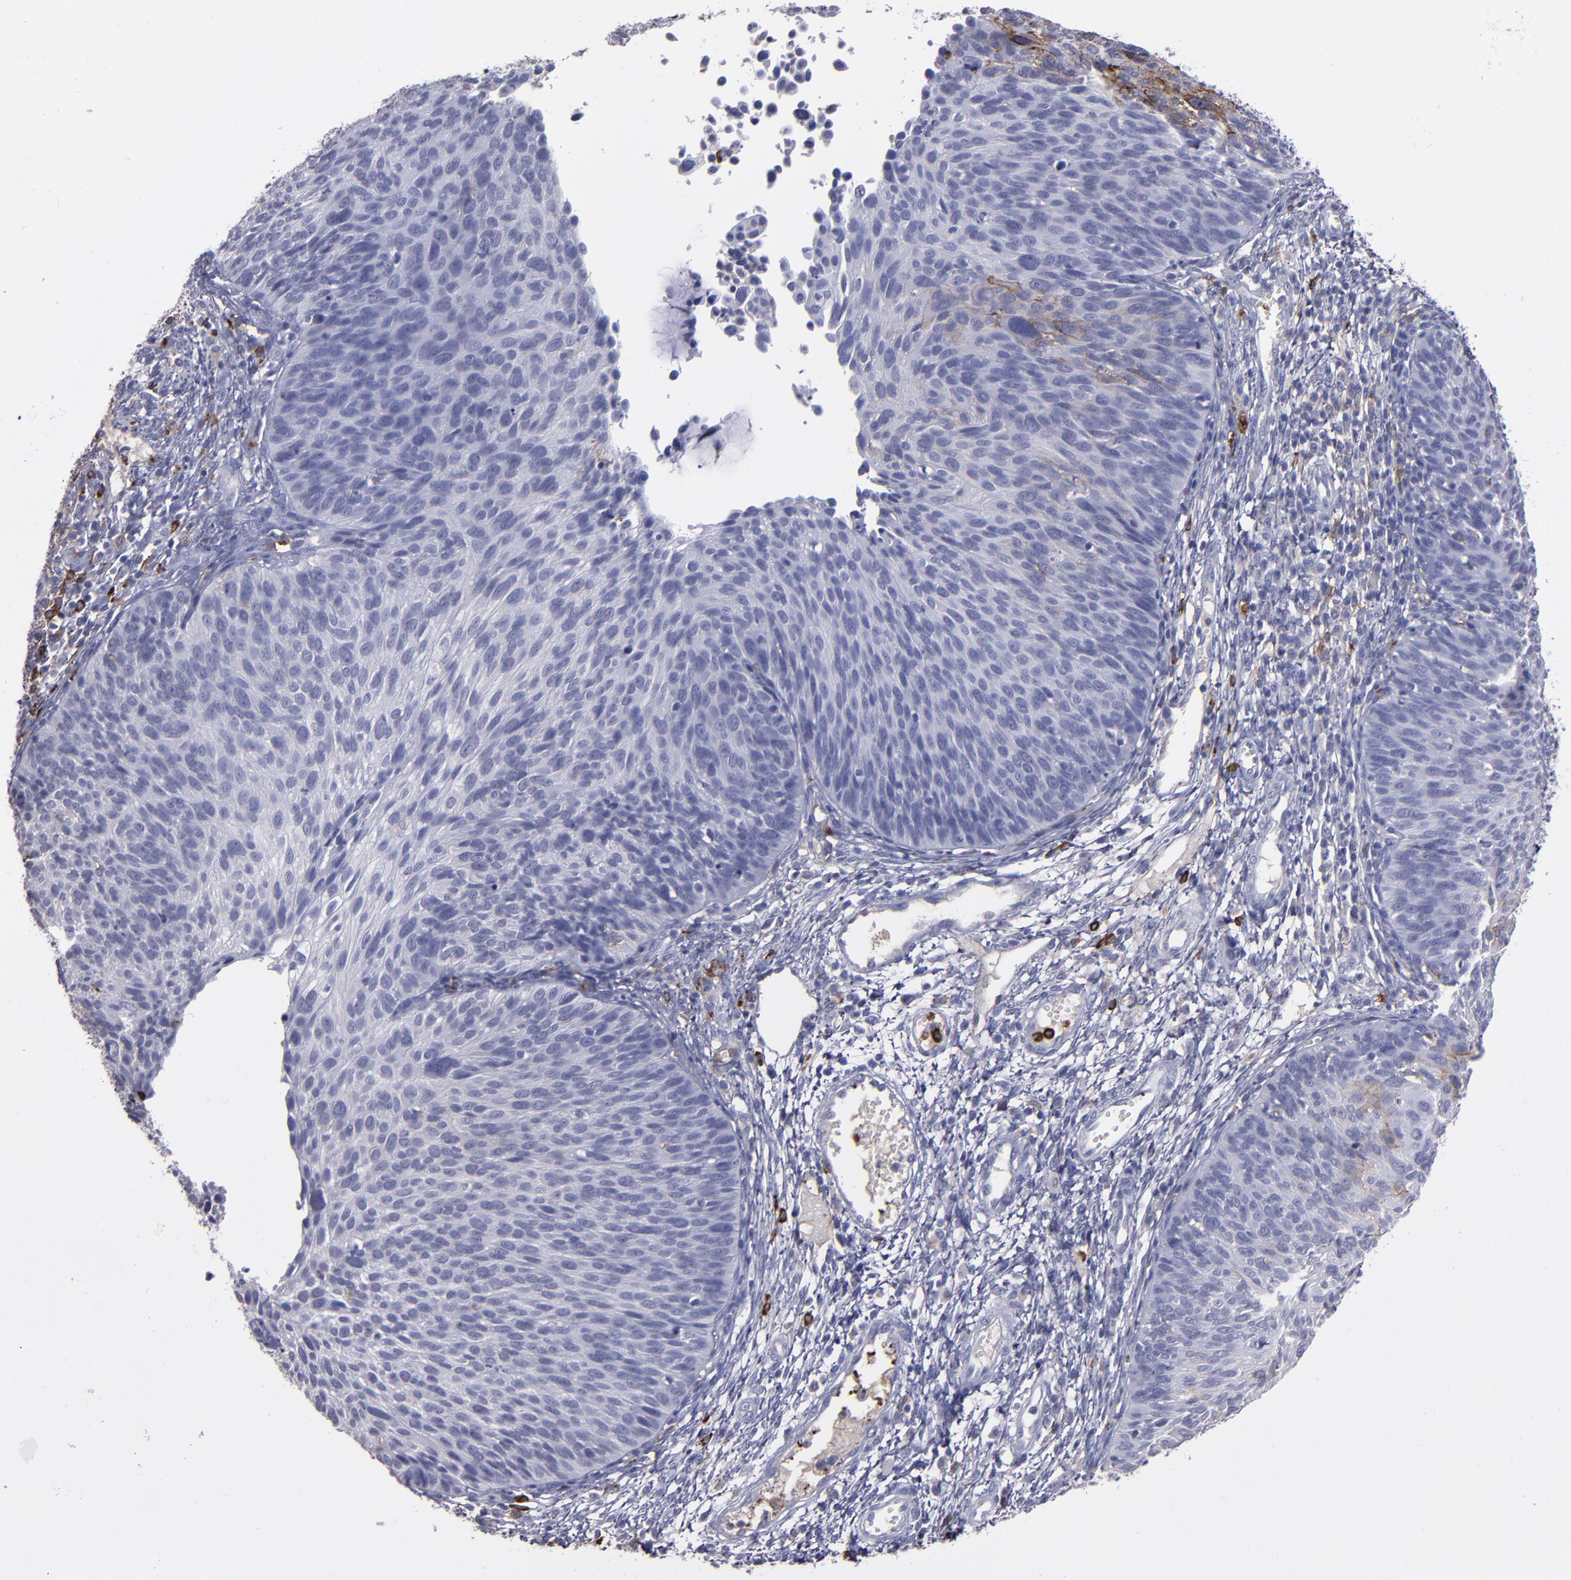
{"staining": {"intensity": "negative", "quantity": "none", "location": "none"}, "tissue": "cervical cancer", "cell_type": "Tumor cells", "image_type": "cancer", "snomed": [{"axis": "morphology", "description": "Squamous cell carcinoma, NOS"}, {"axis": "topography", "description": "Cervix"}], "caption": "This is an IHC image of human cervical cancer (squamous cell carcinoma). There is no staining in tumor cells.", "gene": "CD36", "patient": {"sex": "female", "age": 36}}